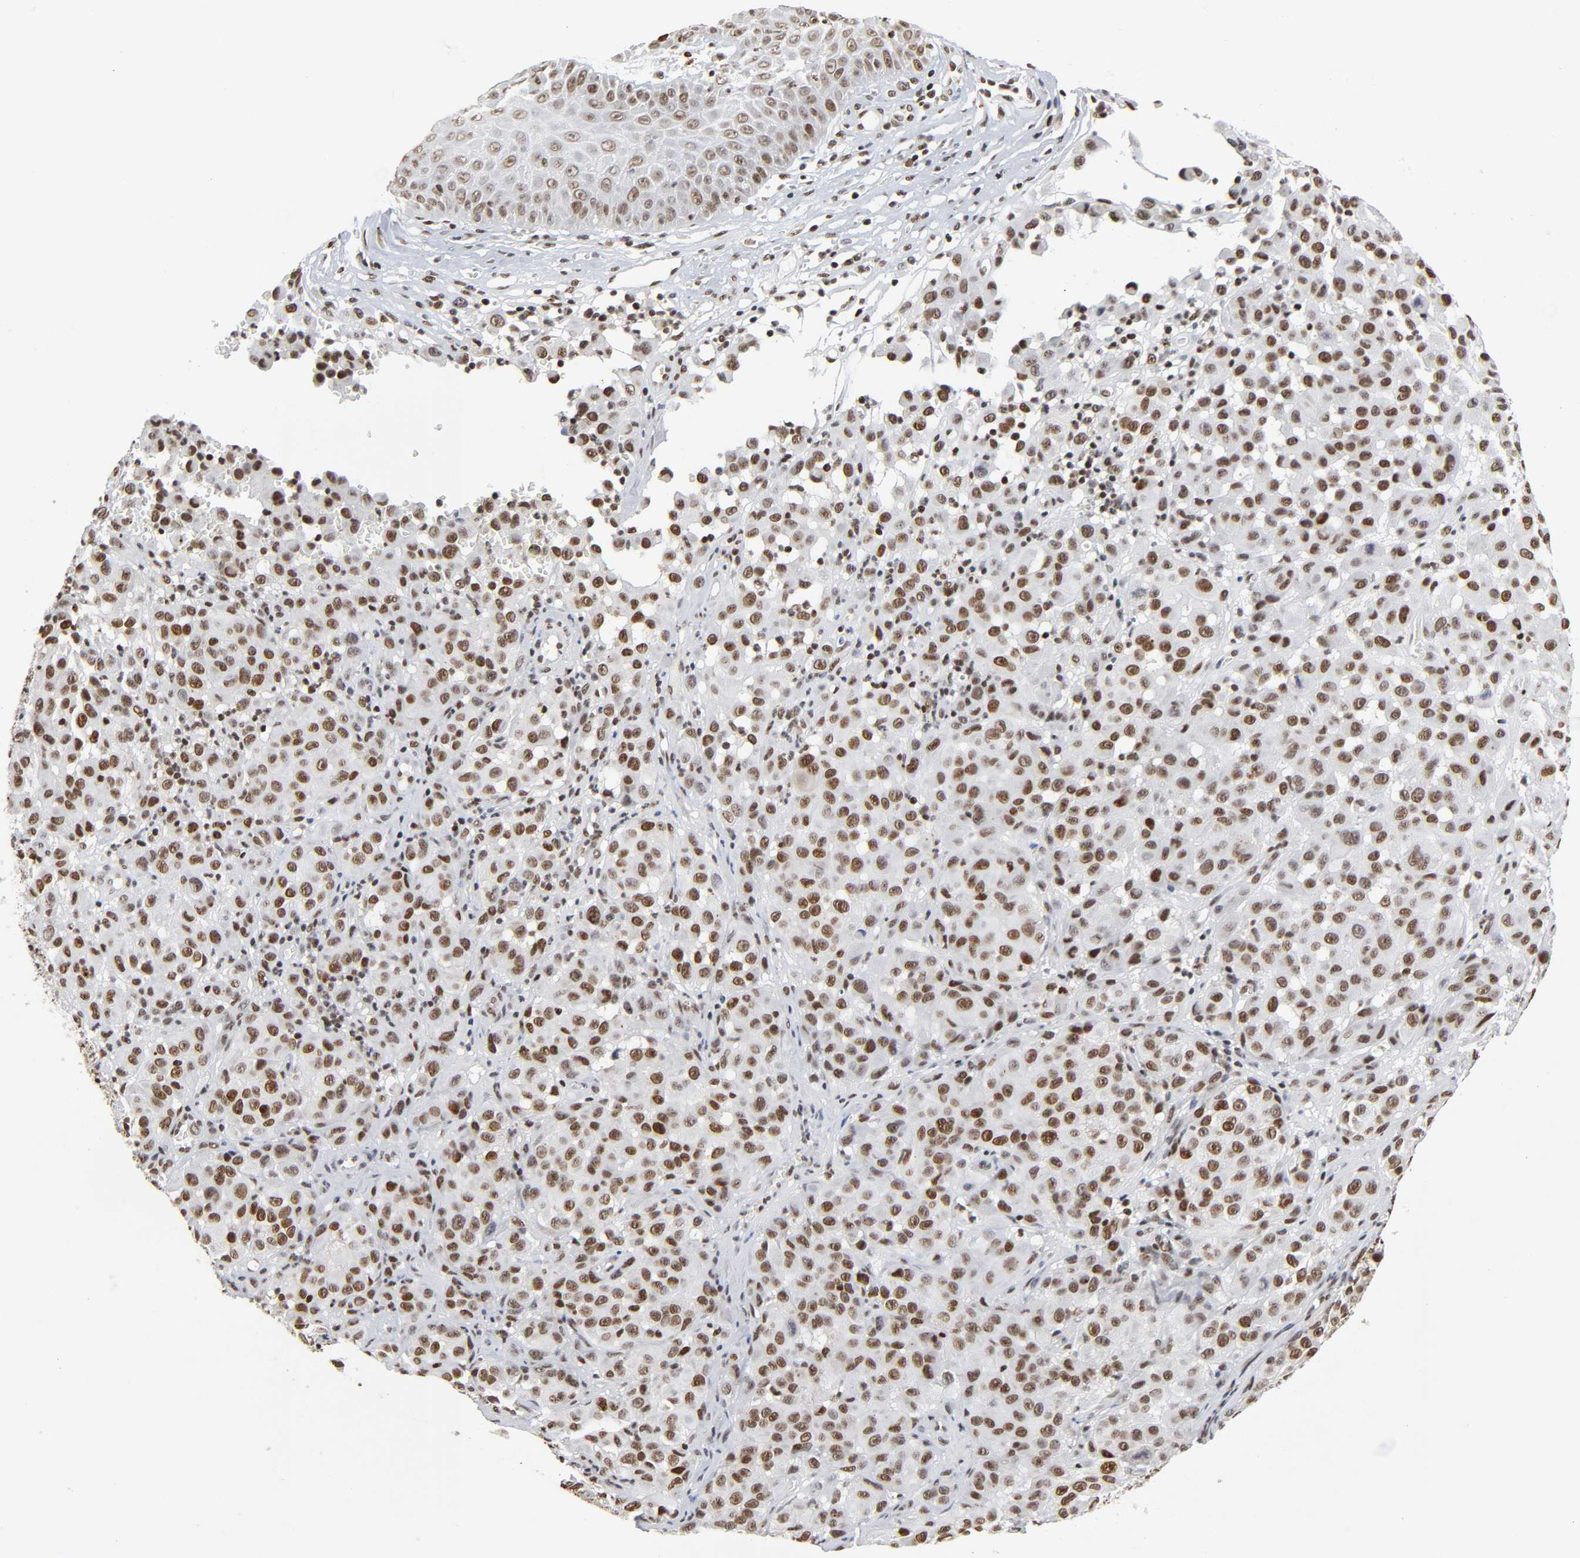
{"staining": {"intensity": "strong", "quantity": ">75%", "location": "nuclear"}, "tissue": "melanoma", "cell_type": "Tumor cells", "image_type": "cancer", "snomed": [{"axis": "morphology", "description": "Malignant melanoma, NOS"}, {"axis": "topography", "description": "Skin"}], "caption": "Malignant melanoma tissue exhibits strong nuclear expression in about >75% of tumor cells", "gene": "SUMO1", "patient": {"sex": "female", "age": 21}}